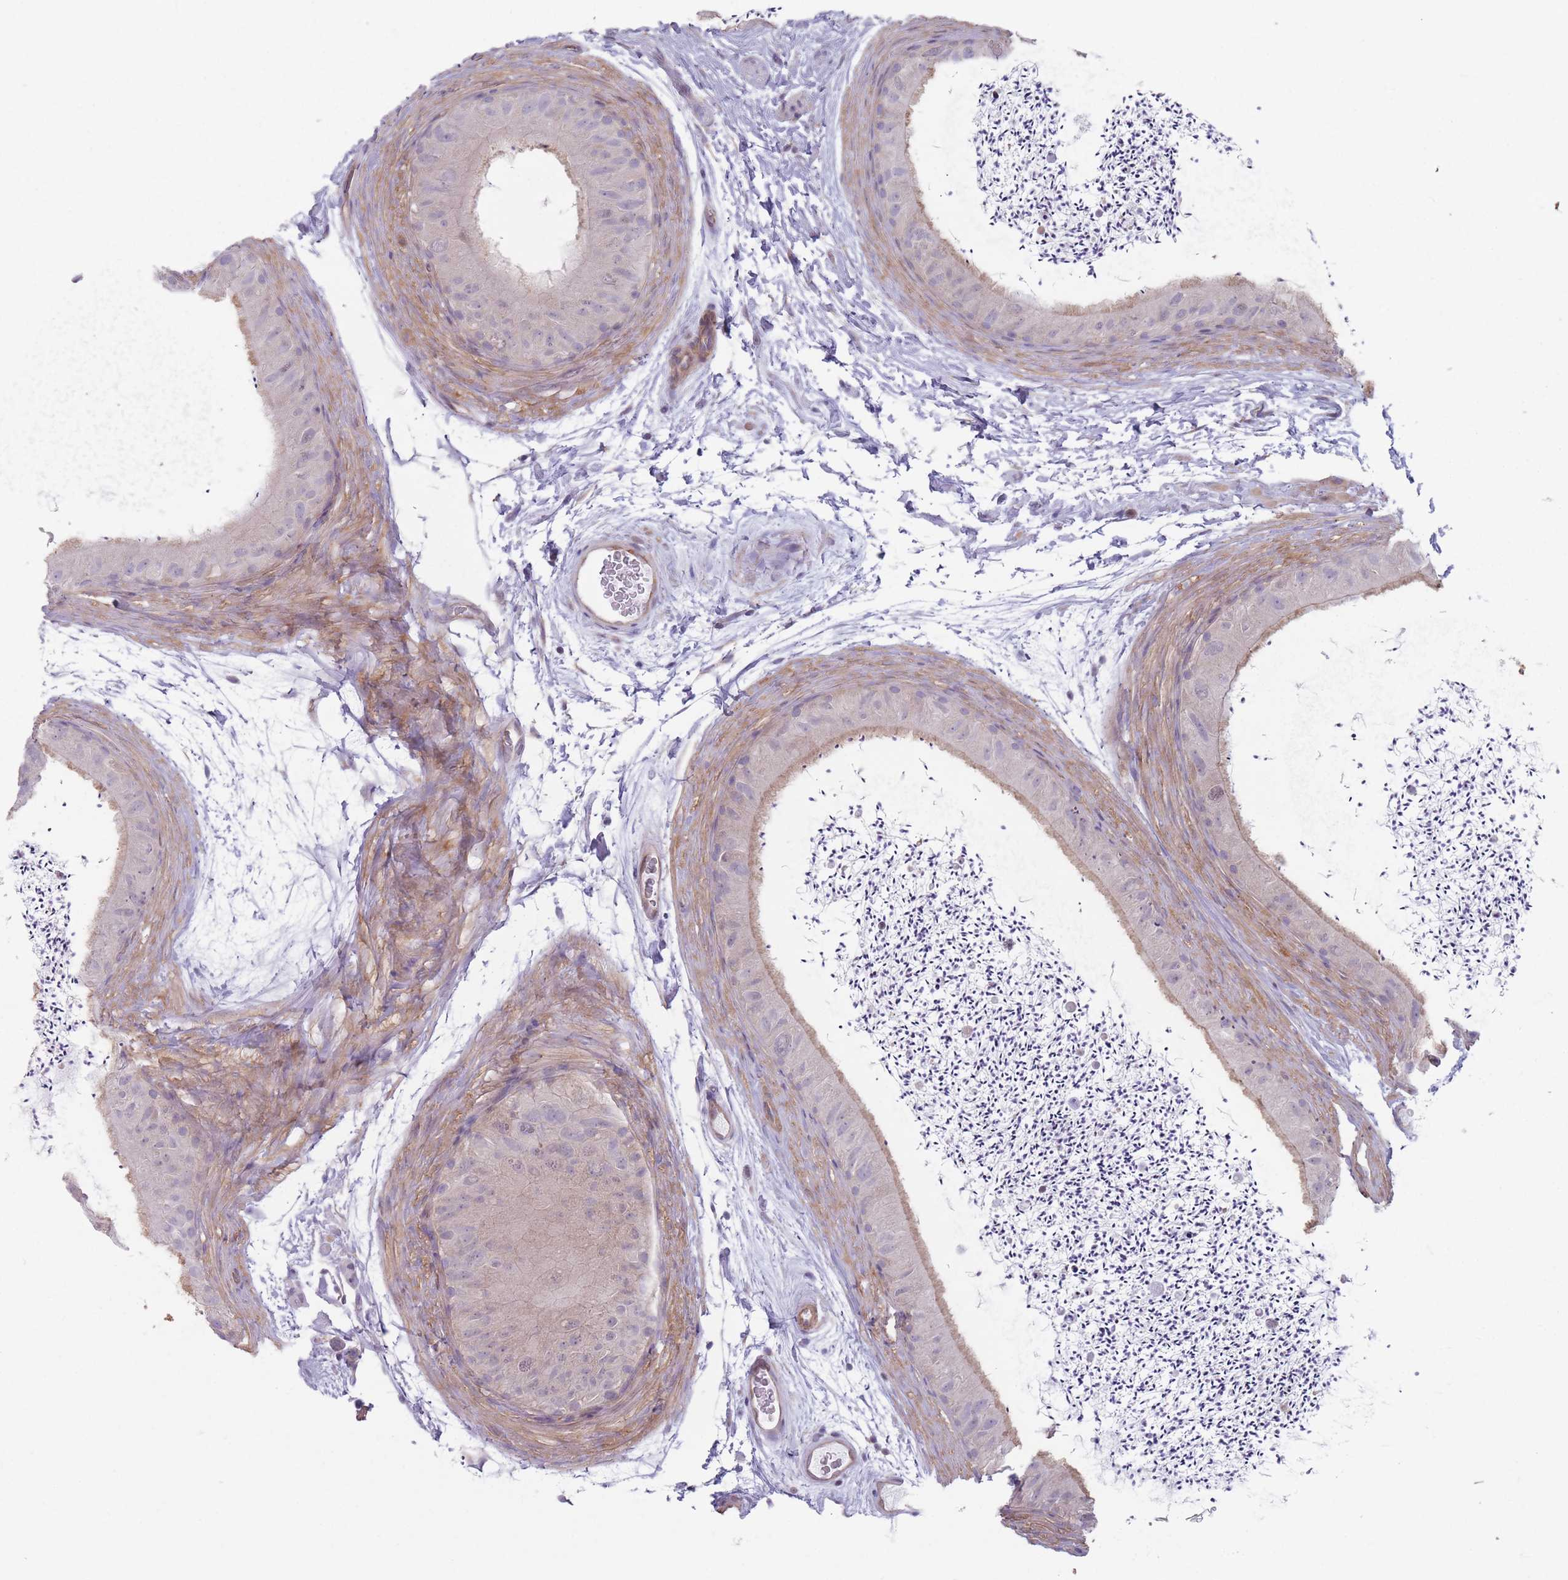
{"staining": {"intensity": "weak", "quantity": "<25%", "location": "cytoplasmic/membranous"}, "tissue": "epididymis", "cell_type": "Glandular cells", "image_type": "normal", "snomed": [{"axis": "morphology", "description": "Normal tissue, NOS"}, {"axis": "topography", "description": "Epididymis"}], "caption": "The photomicrograph reveals no significant staining in glandular cells of epididymis.", "gene": "VRK2", "patient": {"sex": "male", "age": 50}}